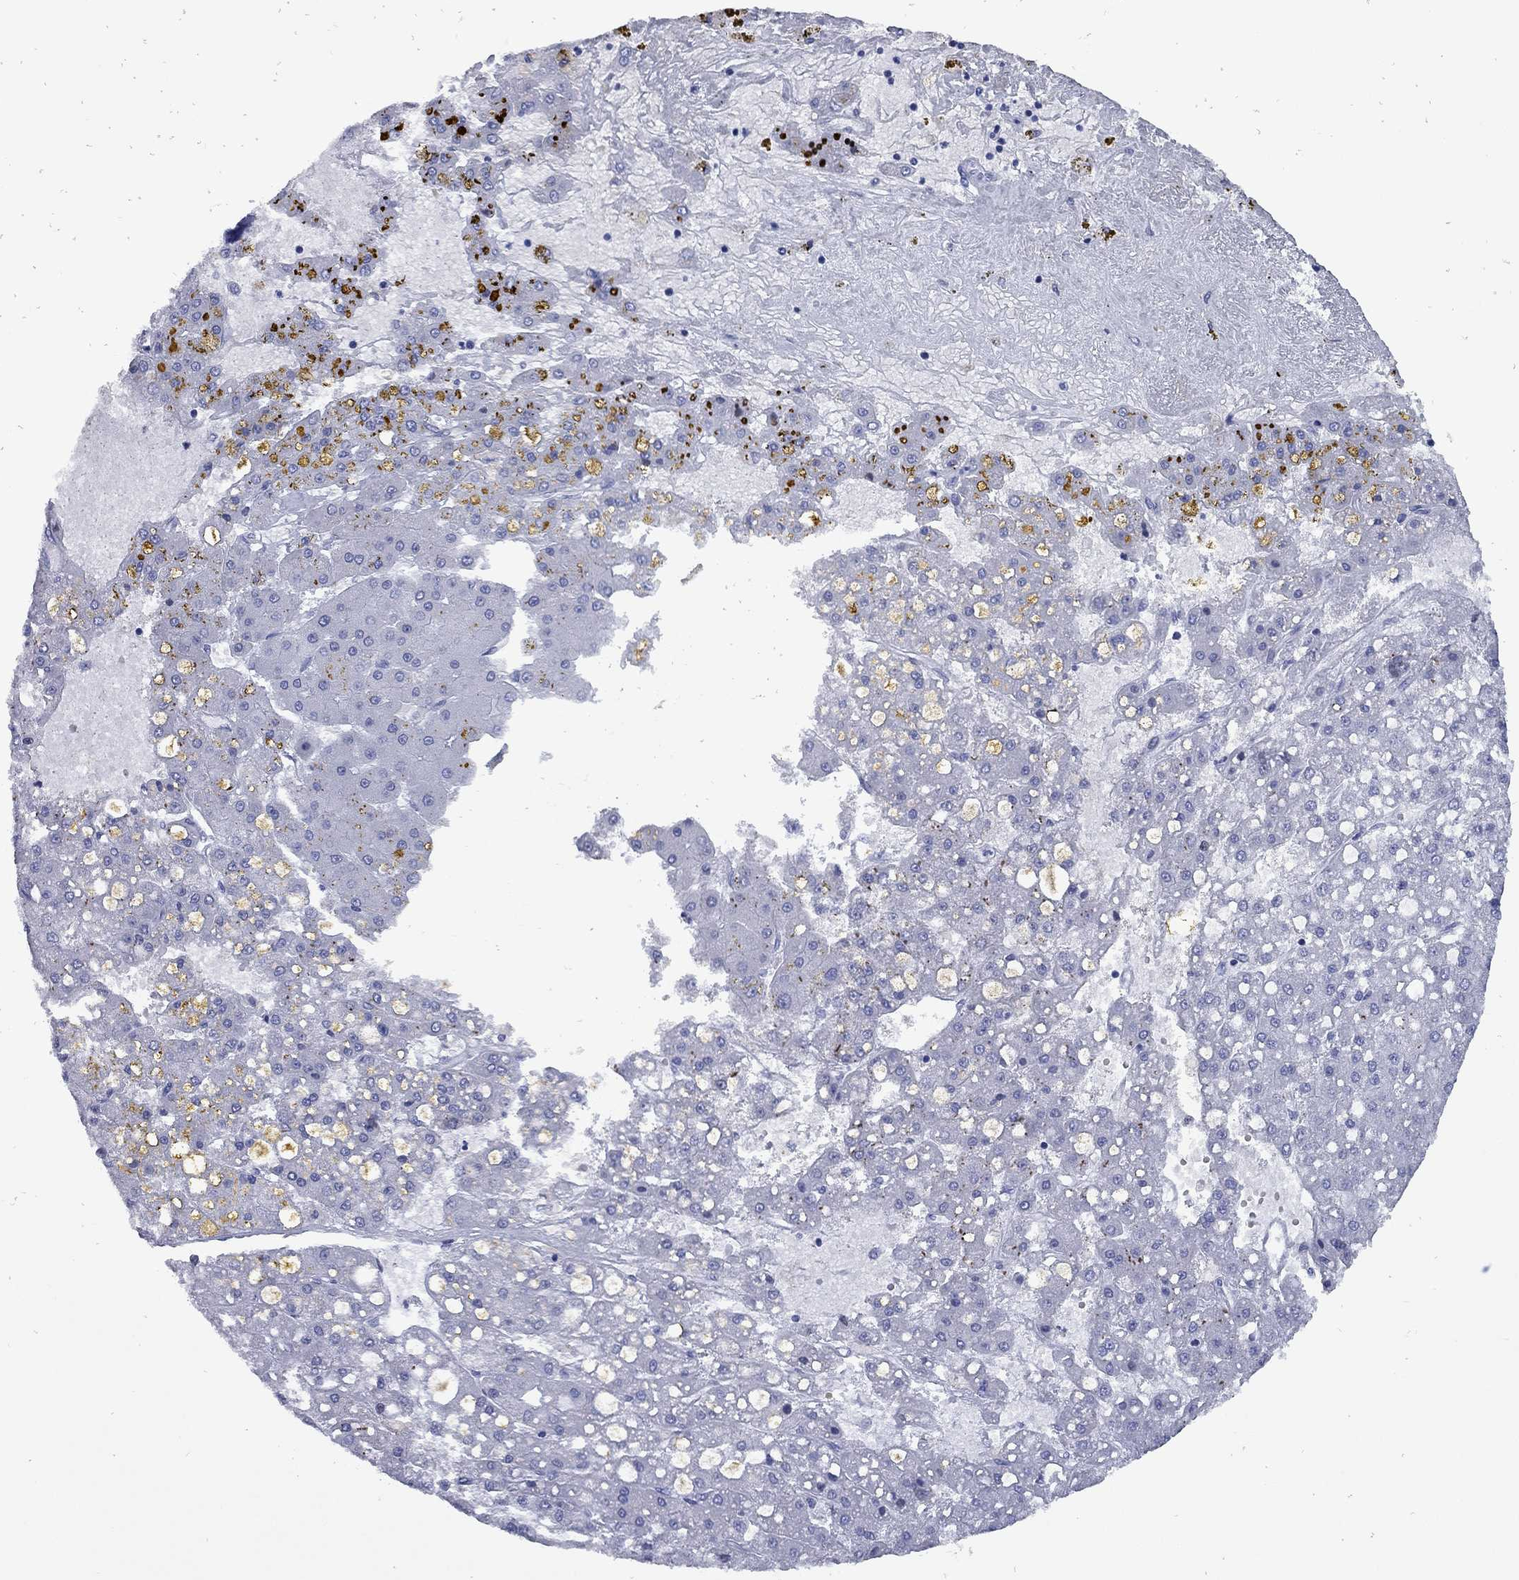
{"staining": {"intensity": "negative", "quantity": "none", "location": "none"}, "tissue": "liver cancer", "cell_type": "Tumor cells", "image_type": "cancer", "snomed": [{"axis": "morphology", "description": "Carcinoma, Hepatocellular, NOS"}, {"axis": "topography", "description": "Liver"}], "caption": "This is an immunohistochemistry micrograph of human liver cancer (hepatocellular carcinoma). There is no positivity in tumor cells.", "gene": "CCNA1", "patient": {"sex": "male", "age": 67}}